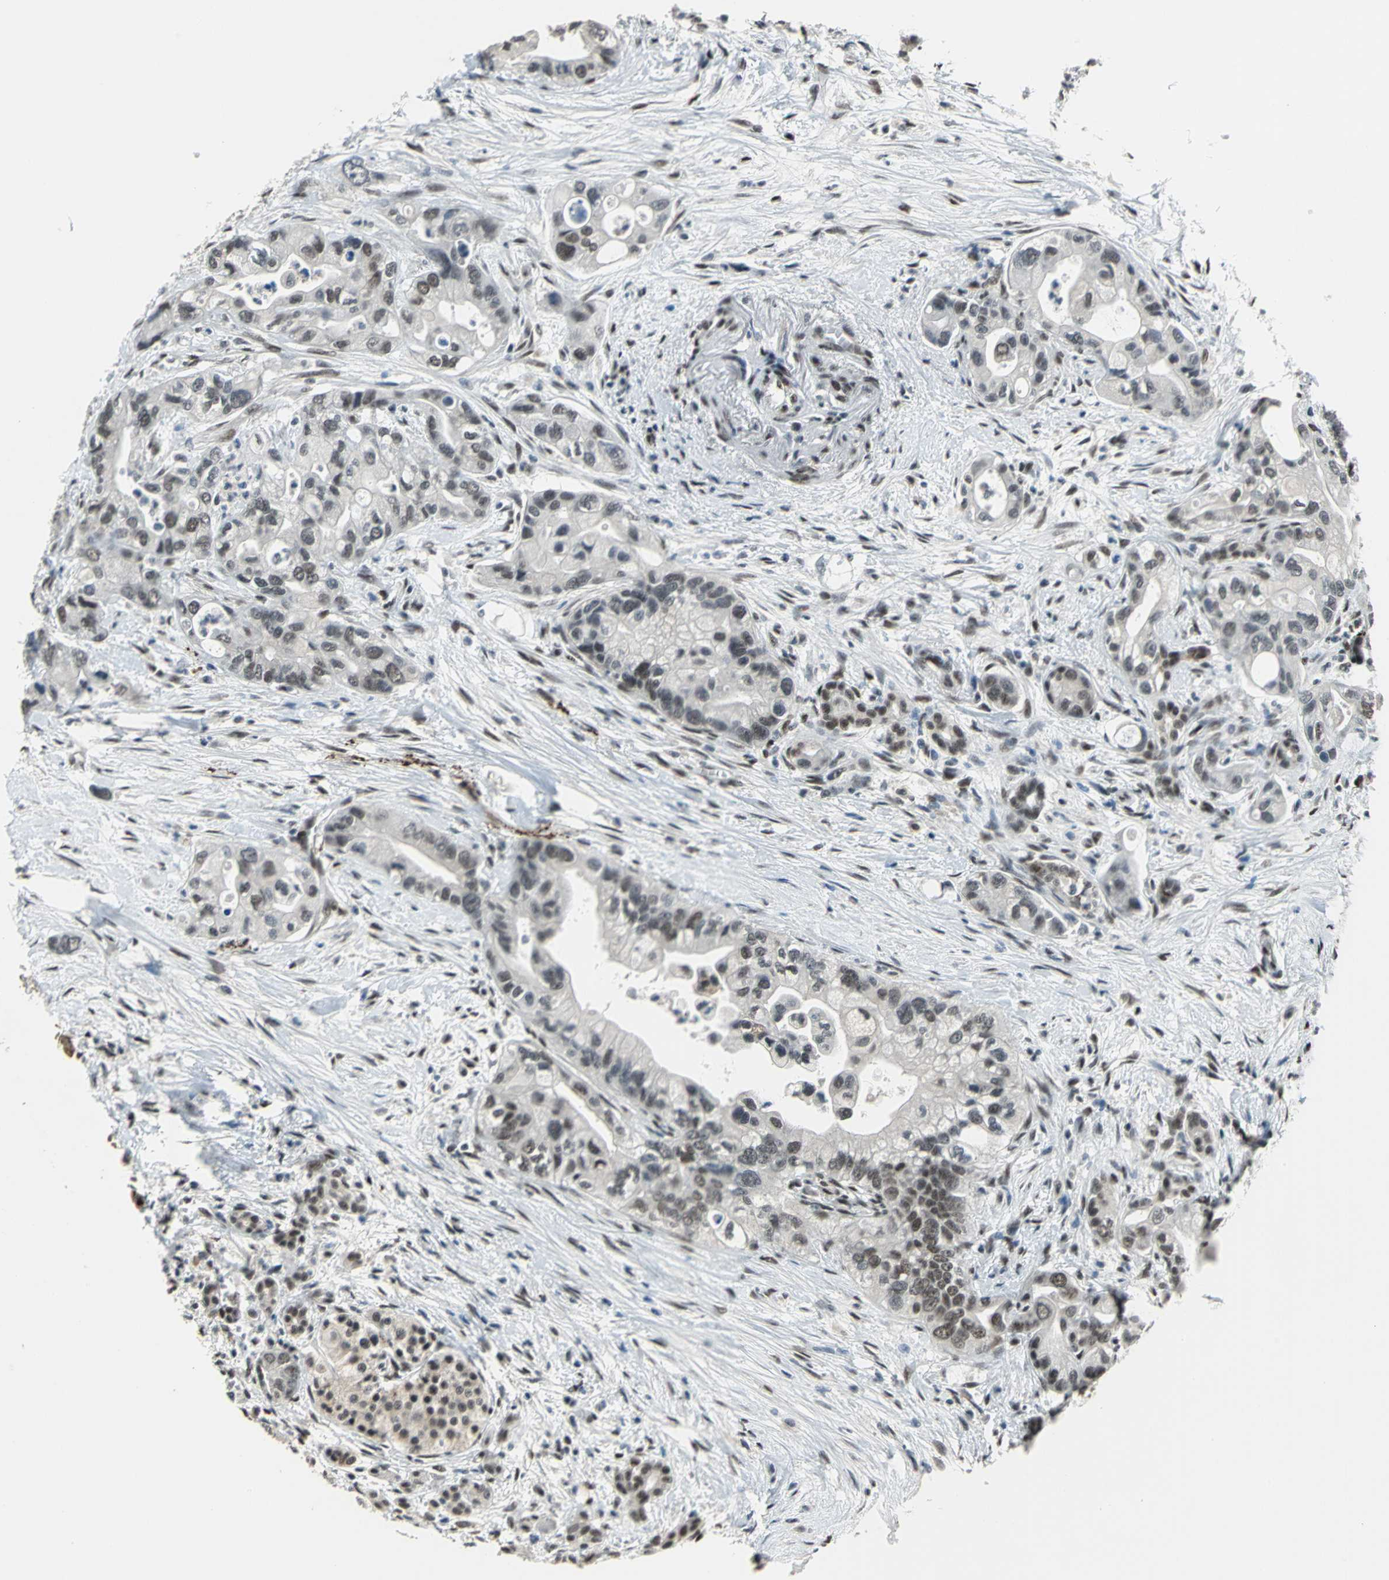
{"staining": {"intensity": "weak", "quantity": "25%-75%", "location": "nuclear"}, "tissue": "pancreatic cancer", "cell_type": "Tumor cells", "image_type": "cancer", "snomed": [{"axis": "morphology", "description": "Adenocarcinoma, NOS"}, {"axis": "topography", "description": "Pancreas"}], "caption": "Adenocarcinoma (pancreatic) stained with DAB immunohistochemistry reveals low levels of weak nuclear staining in approximately 25%-75% of tumor cells.", "gene": "ELF2", "patient": {"sex": "male", "age": 70}}